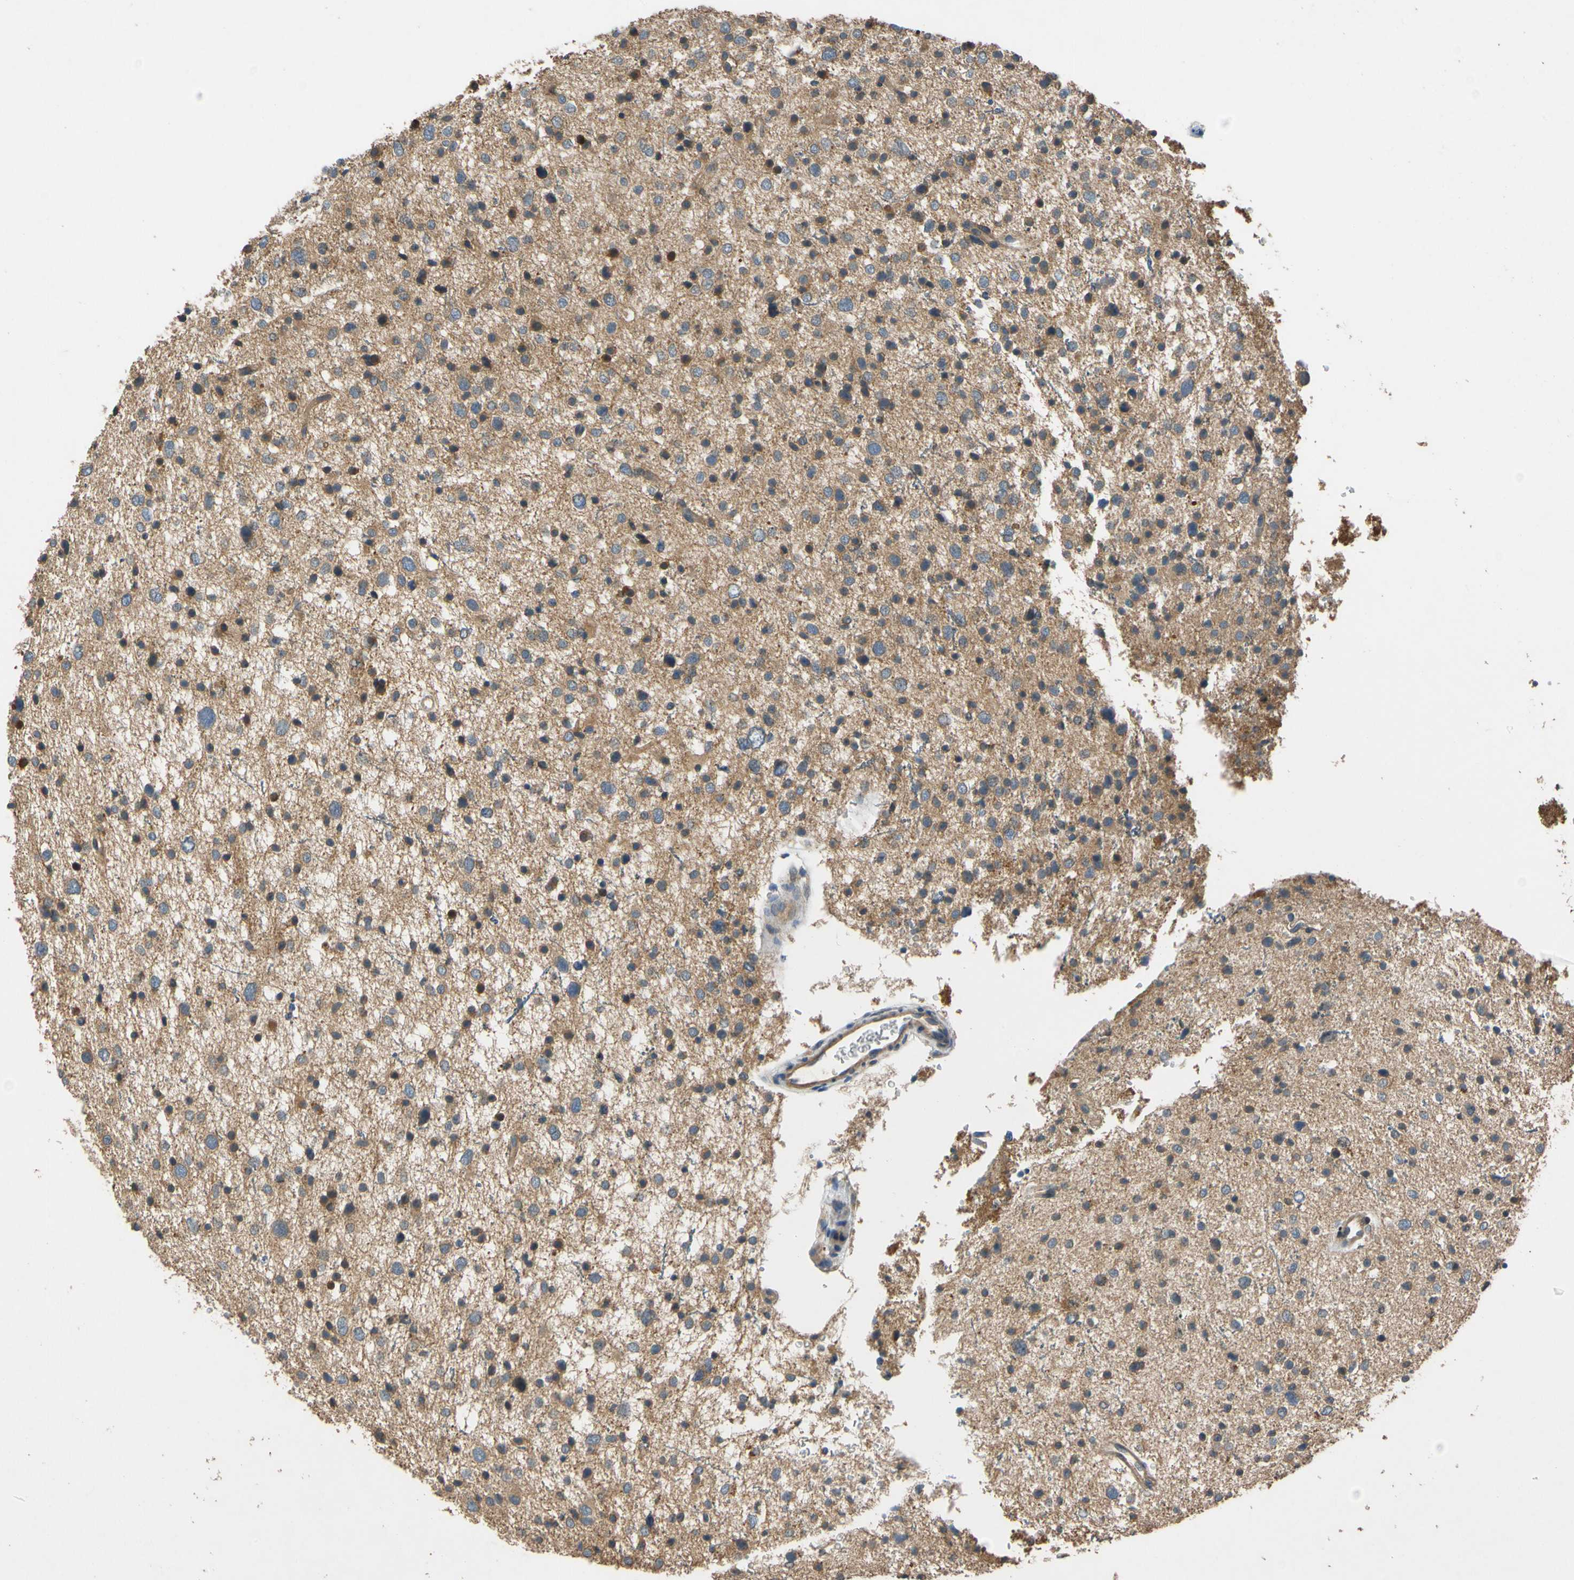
{"staining": {"intensity": "moderate", "quantity": ">75%", "location": "cytoplasmic/membranous"}, "tissue": "glioma", "cell_type": "Tumor cells", "image_type": "cancer", "snomed": [{"axis": "morphology", "description": "Glioma, malignant, Low grade"}, {"axis": "topography", "description": "Brain"}], "caption": "IHC photomicrograph of neoplastic tissue: glioma stained using IHC demonstrates medium levels of moderate protein expression localized specifically in the cytoplasmic/membranous of tumor cells, appearing as a cytoplasmic/membranous brown color.", "gene": "USP46", "patient": {"sex": "female", "age": 37}}